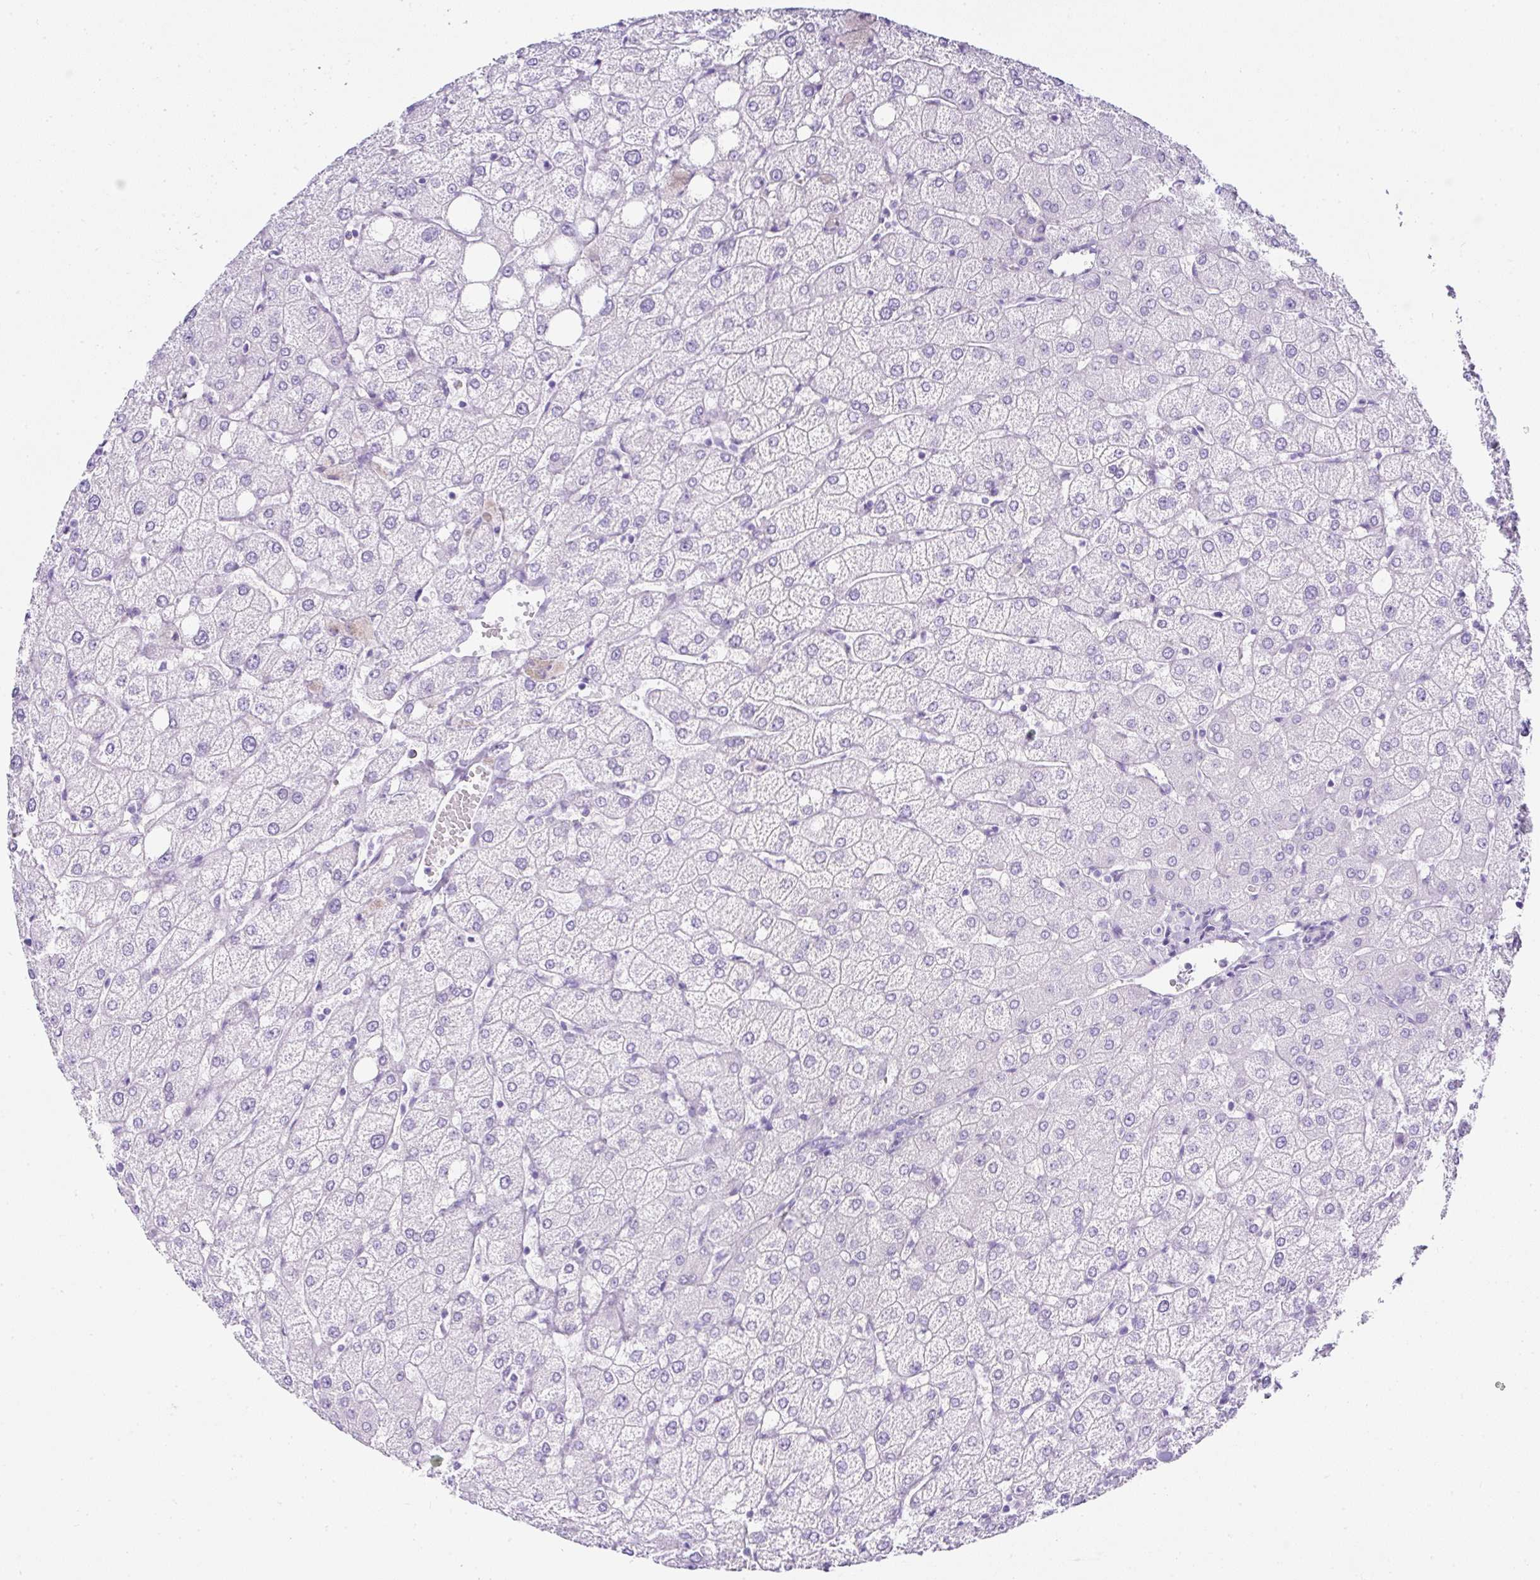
{"staining": {"intensity": "negative", "quantity": "none", "location": "none"}, "tissue": "liver", "cell_type": "Cholangiocytes", "image_type": "normal", "snomed": [{"axis": "morphology", "description": "Normal tissue, NOS"}, {"axis": "topography", "description": "Liver"}], "caption": "Cholangiocytes show no significant protein expression in normal liver. (DAB (3,3'-diaminobenzidine) immunohistochemistry visualized using brightfield microscopy, high magnification).", "gene": "SERPINB3", "patient": {"sex": "female", "age": 54}}